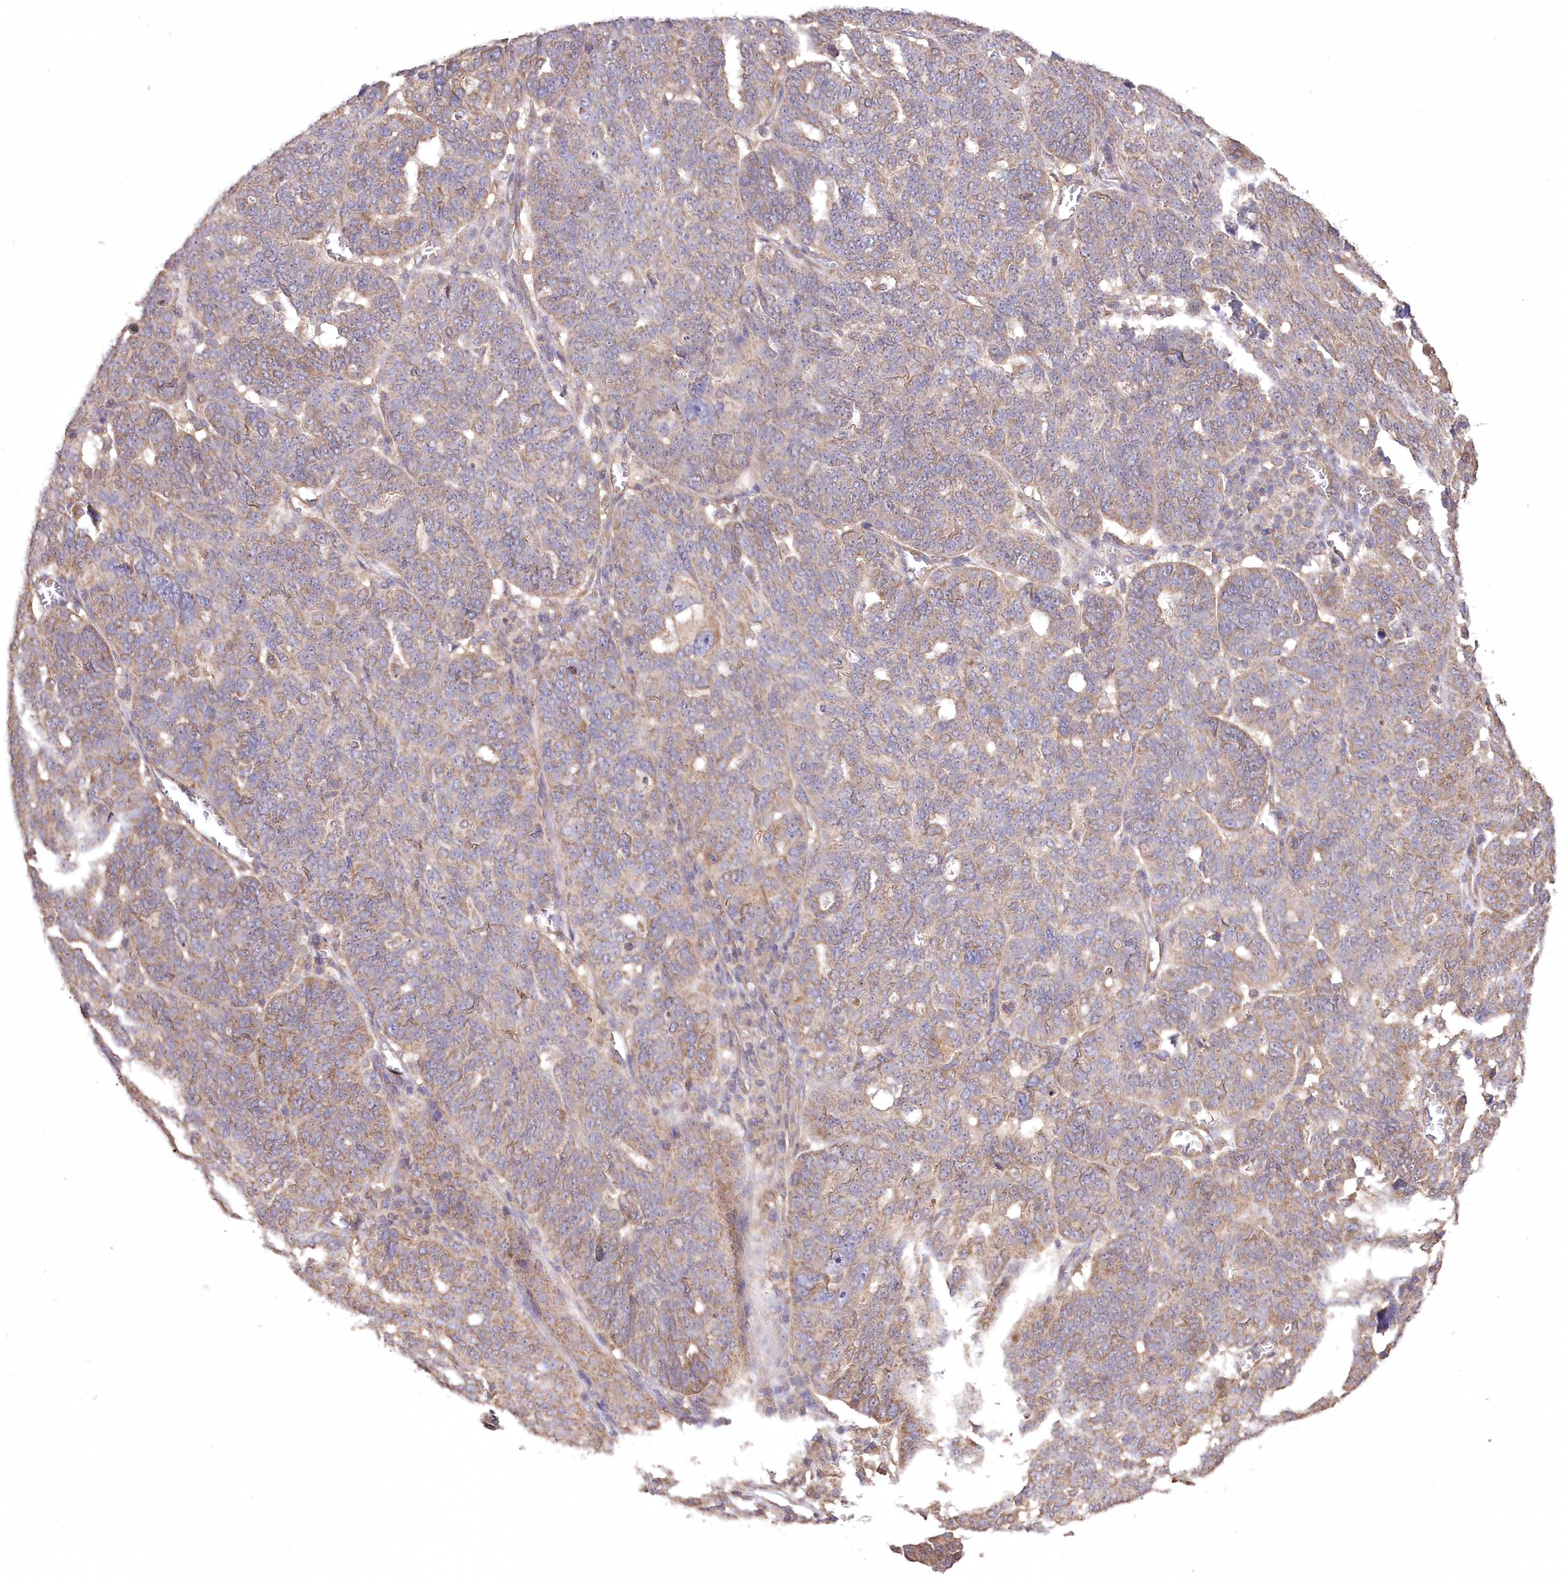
{"staining": {"intensity": "moderate", "quantity": ">75%", "location": "cytoplasmic/membranous"}, "tissue": "ovarian cancer", "cell_type": "Tumor cells", "image_type": "cancer", "snomed": [{"axis": "morphology", "description": "Cystadenocarcinoma, serous, NOS"}, {"axis": "topography", "description": "Ovary"}], "caption": "Immunohistochemical staining of serous cystadenocarcinoma (ovarian) shows moderate cytoplasmic/membranous protein expression in about >75% of tumor cells. (brown staining indicates protein expression, while blue staining denotes nuclei).", "gene": "PRSS53", "patient": {"sex": "female", "age": 59}}